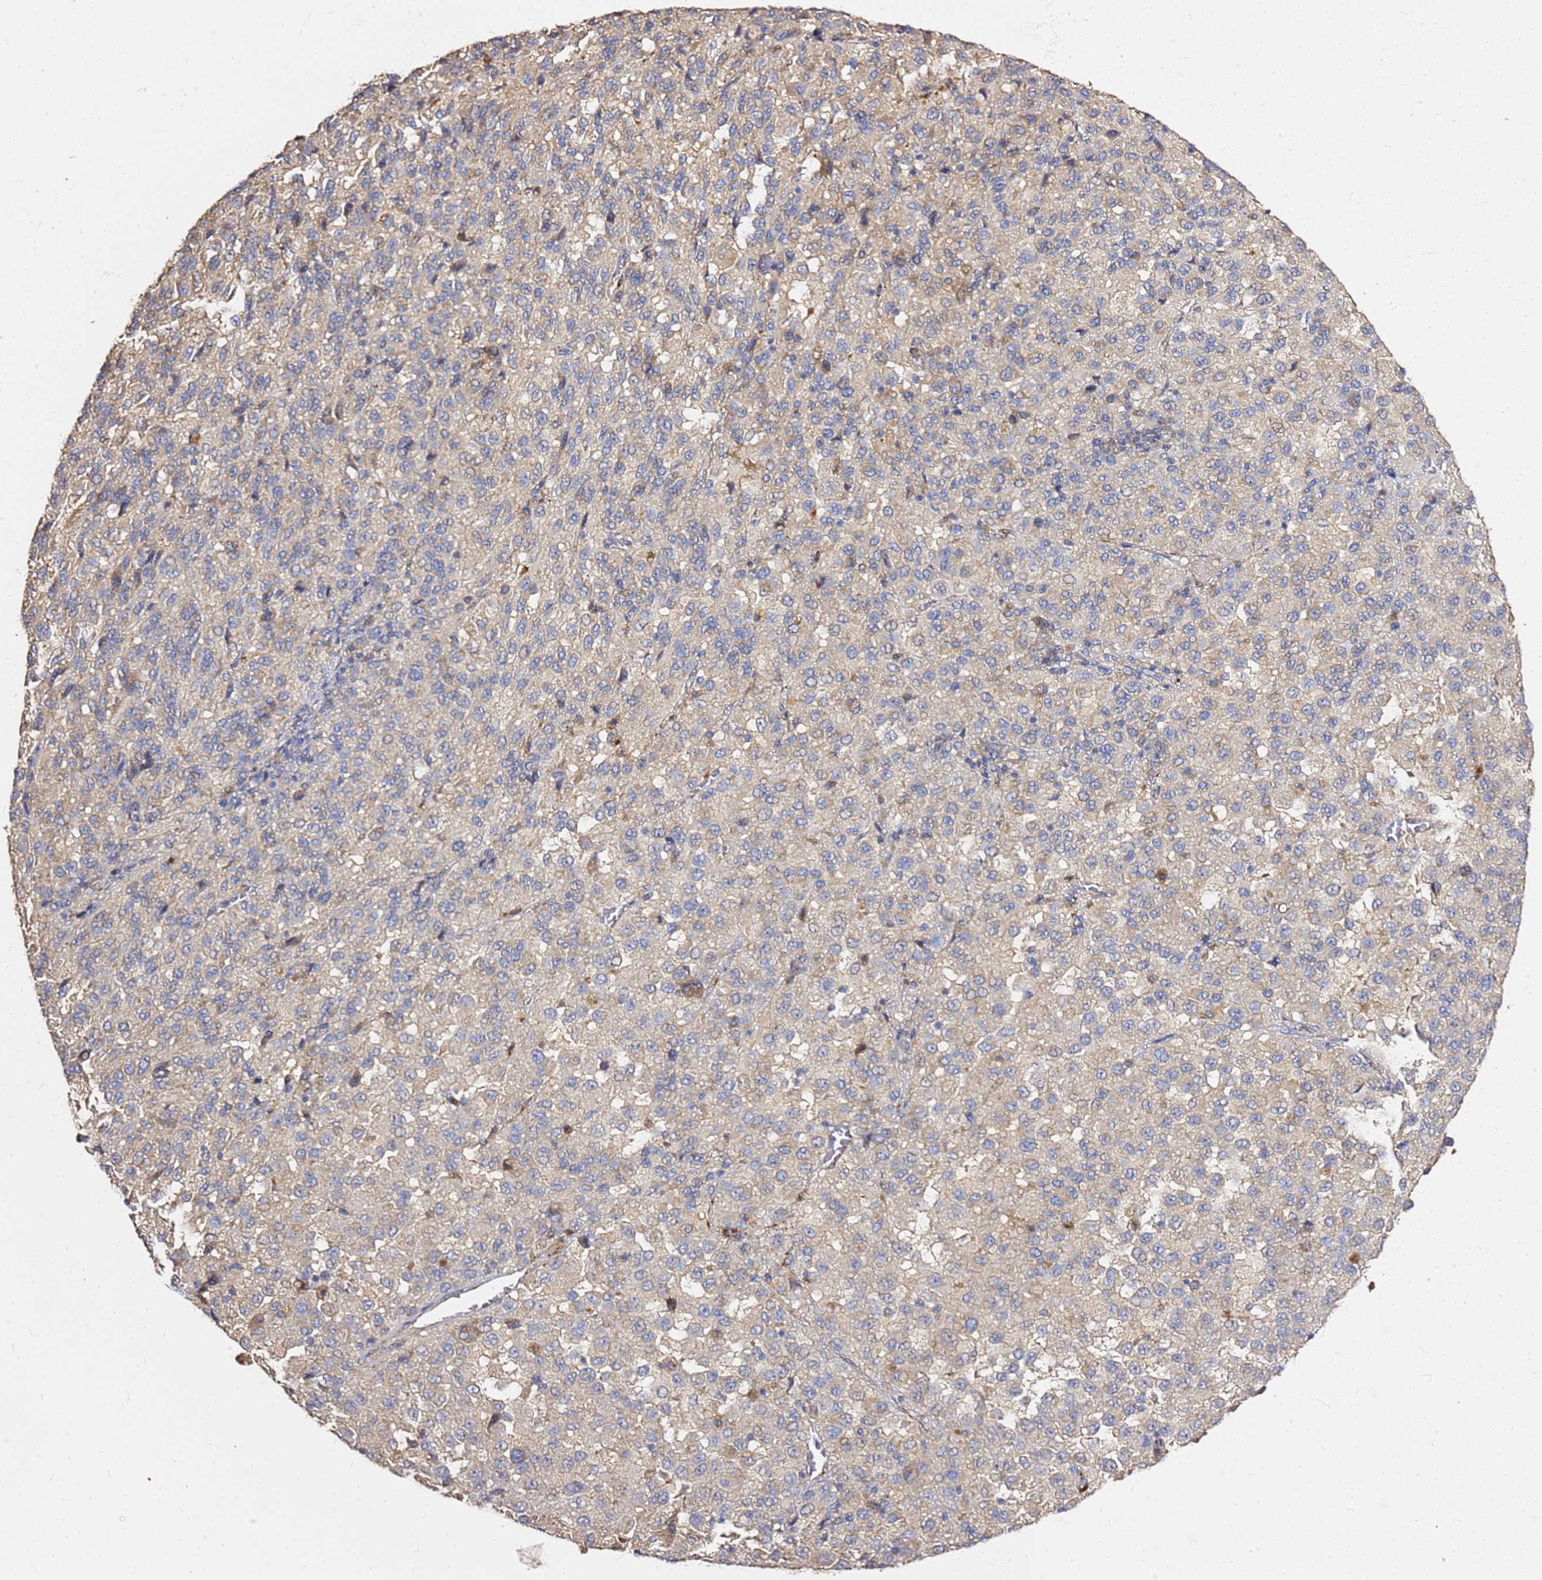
{"staining": {"intensity": "moderate", "quantity": "<25%", "location": "cytoplasmic/membranous"}, "tissue": "melanoma", "cell_type": "Tumor cells", "image_type": "cancer", "snomed": [{"axis": "morphology", "description": "Malignant melanoma, Metastatic site"}, {"axis": "topography", "description": "Lung"}], "caption": "Immunohistochemical staining of human malignant melanoma (metastatic site) displays low levels of moderate cytoplasmic/membranous staining in approximately <25% of tumor cells.", "gene": "EXD3", "patient": {"sex": "male", "age": 64}}